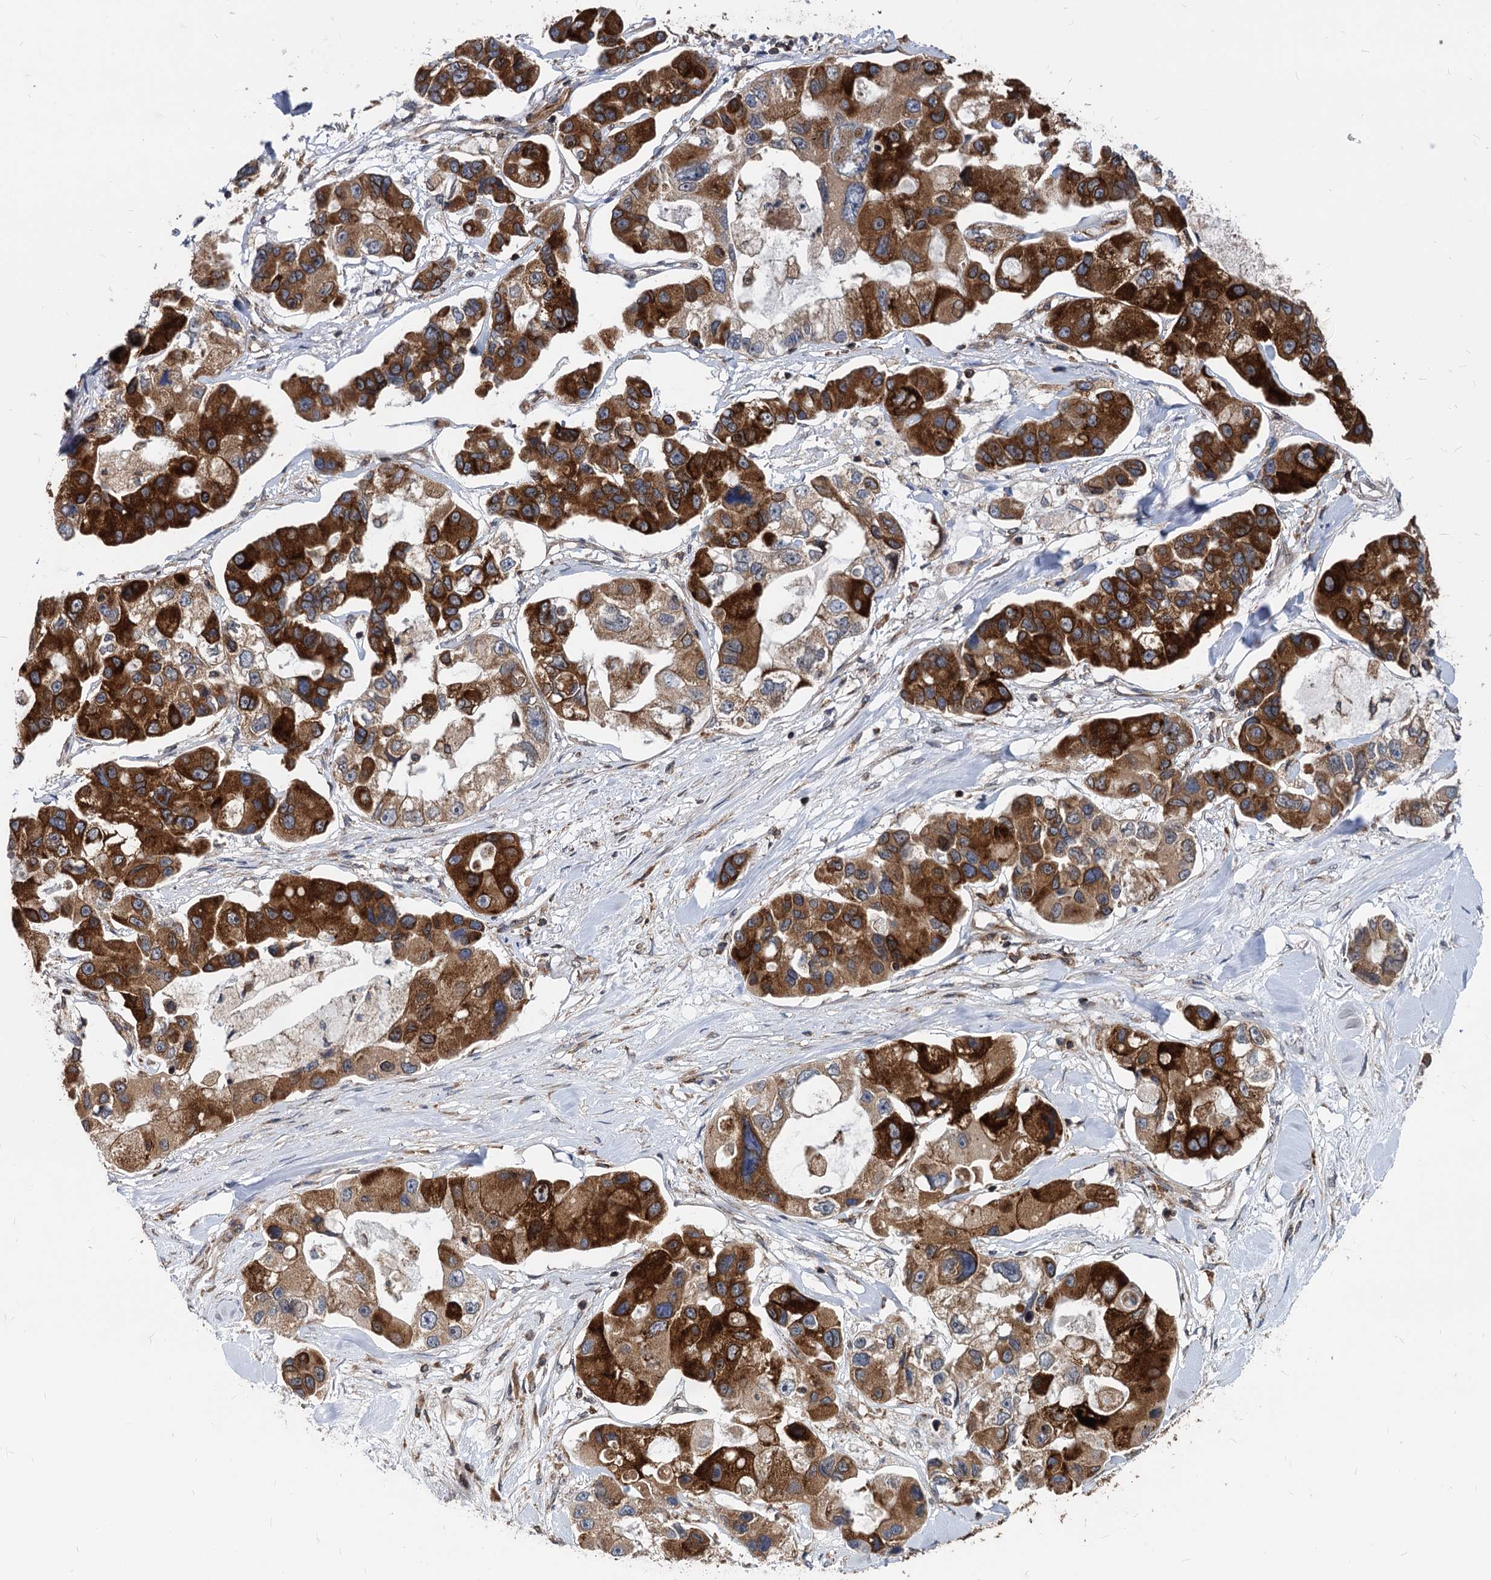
{"staining": {"intensity": "strong", "quantity": ">75%", "location": "cytoplasmic/membranous"}, "tissue": "lung cancer", "cell_type": "Tumor cells", "image_type": "cancer", "snomed": [{"axis": "morphology", "description": "Adenocarcinoma, NOS"}, {"axis": "topography", "description": "Lung"}], "caption": "High-power microscopy captured an immunohistochemistry (IHC) photomicrograph of lung cancer, revealing strong cytoplasmic/membranous expression in approximately >75% of tumor cells.", "gene": "STIM1", "patient": {"sex": "female", "age": 54}}